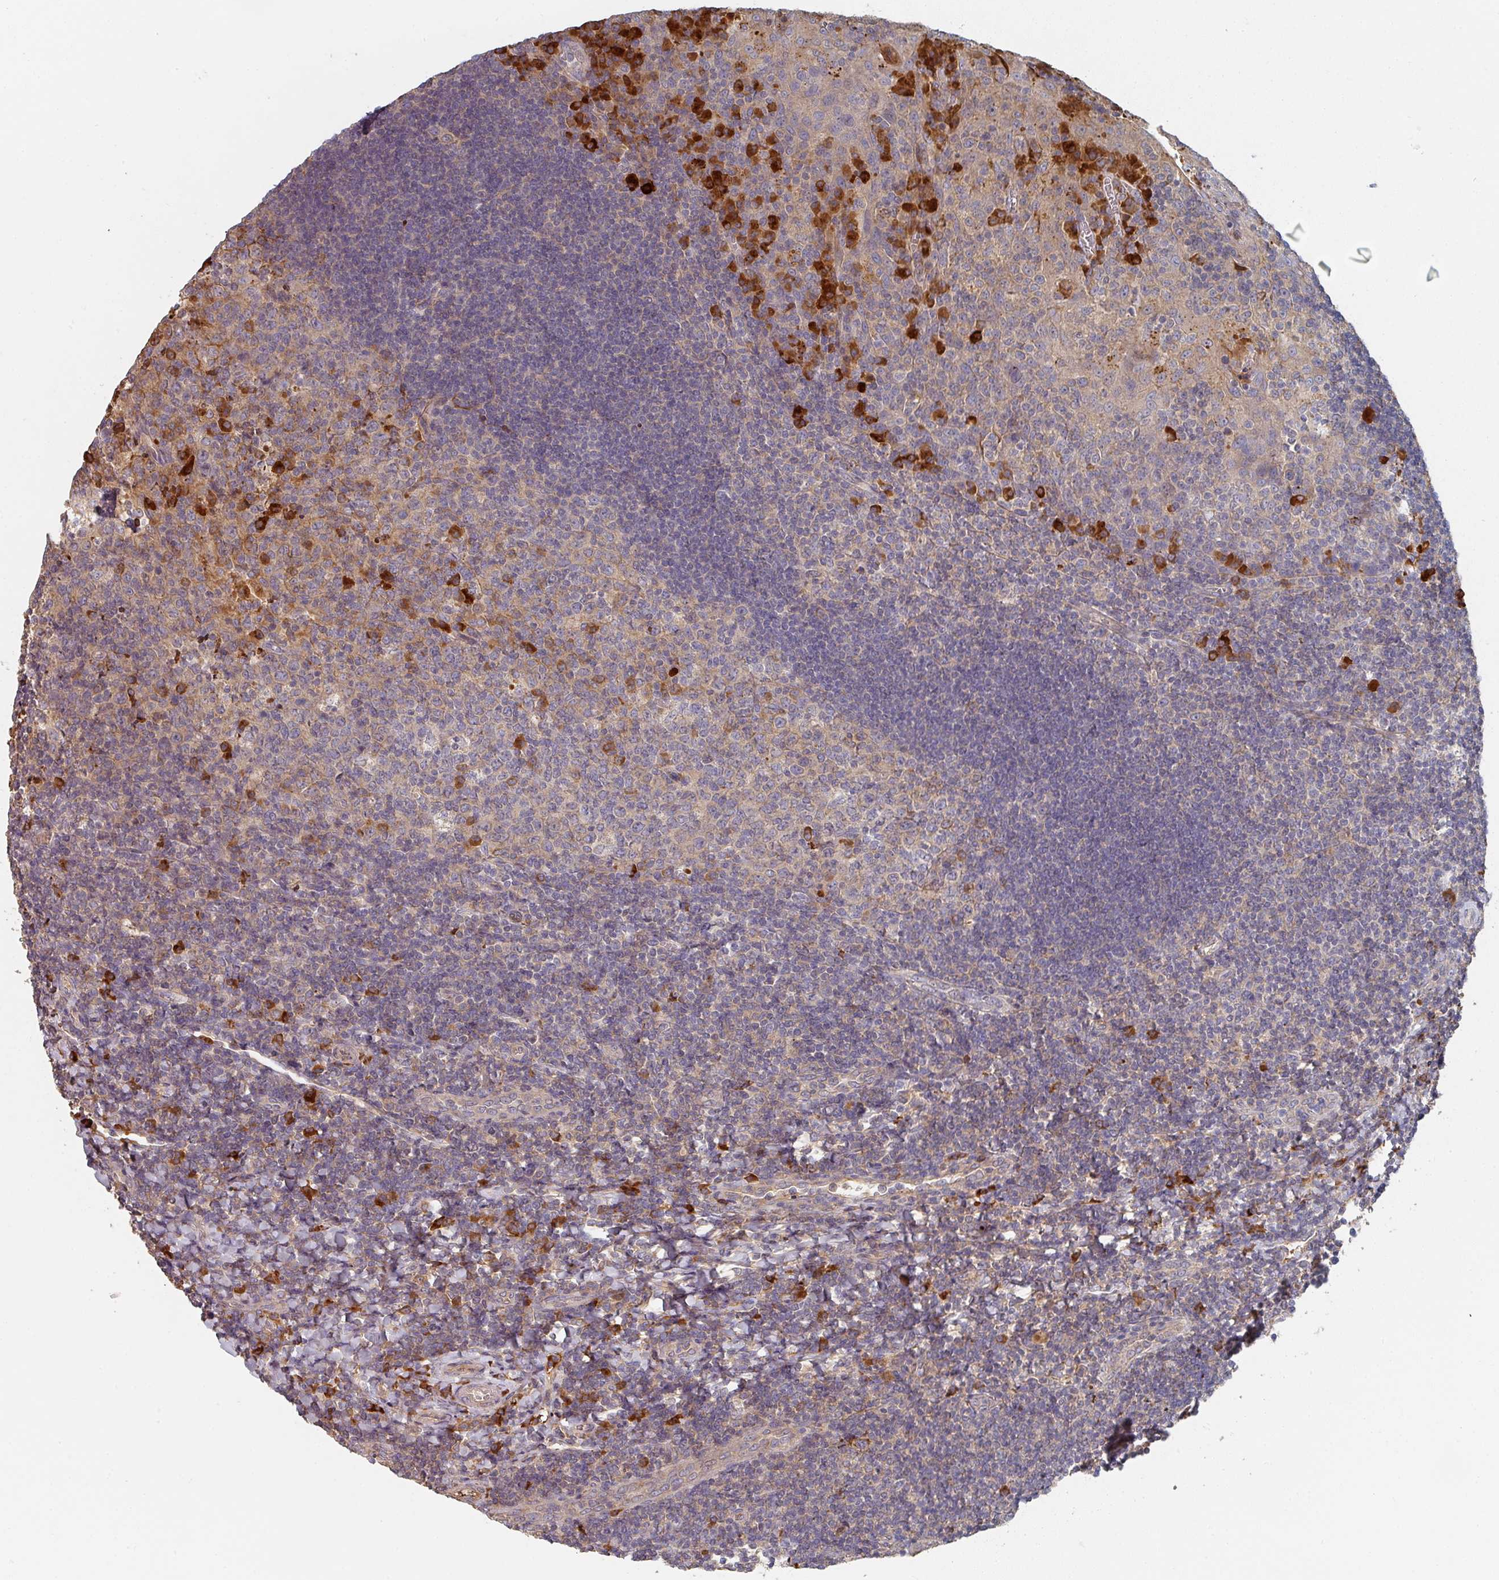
{"staining": {"intensity": "negative", "quantity": "none", "location": "none"}, "tissue": "tonsil", "cell_type": "Germinal center cells", "image_type": "normal", "snomed": [{"axis": "morphology", "description": "Normal tissue, NOS"}, {"axis": "topography", "description": "Tonsil"}], "caption": "Germinal center cells show no significant positivity in unremarkable tonsil. (Stains: DAB IHC with hematoxylin counter stain, Microscopy: brightfield microscopy at high magnification).", "gene": "ENSG00000249773", "patient": {"sex": "male", "age": 17}}